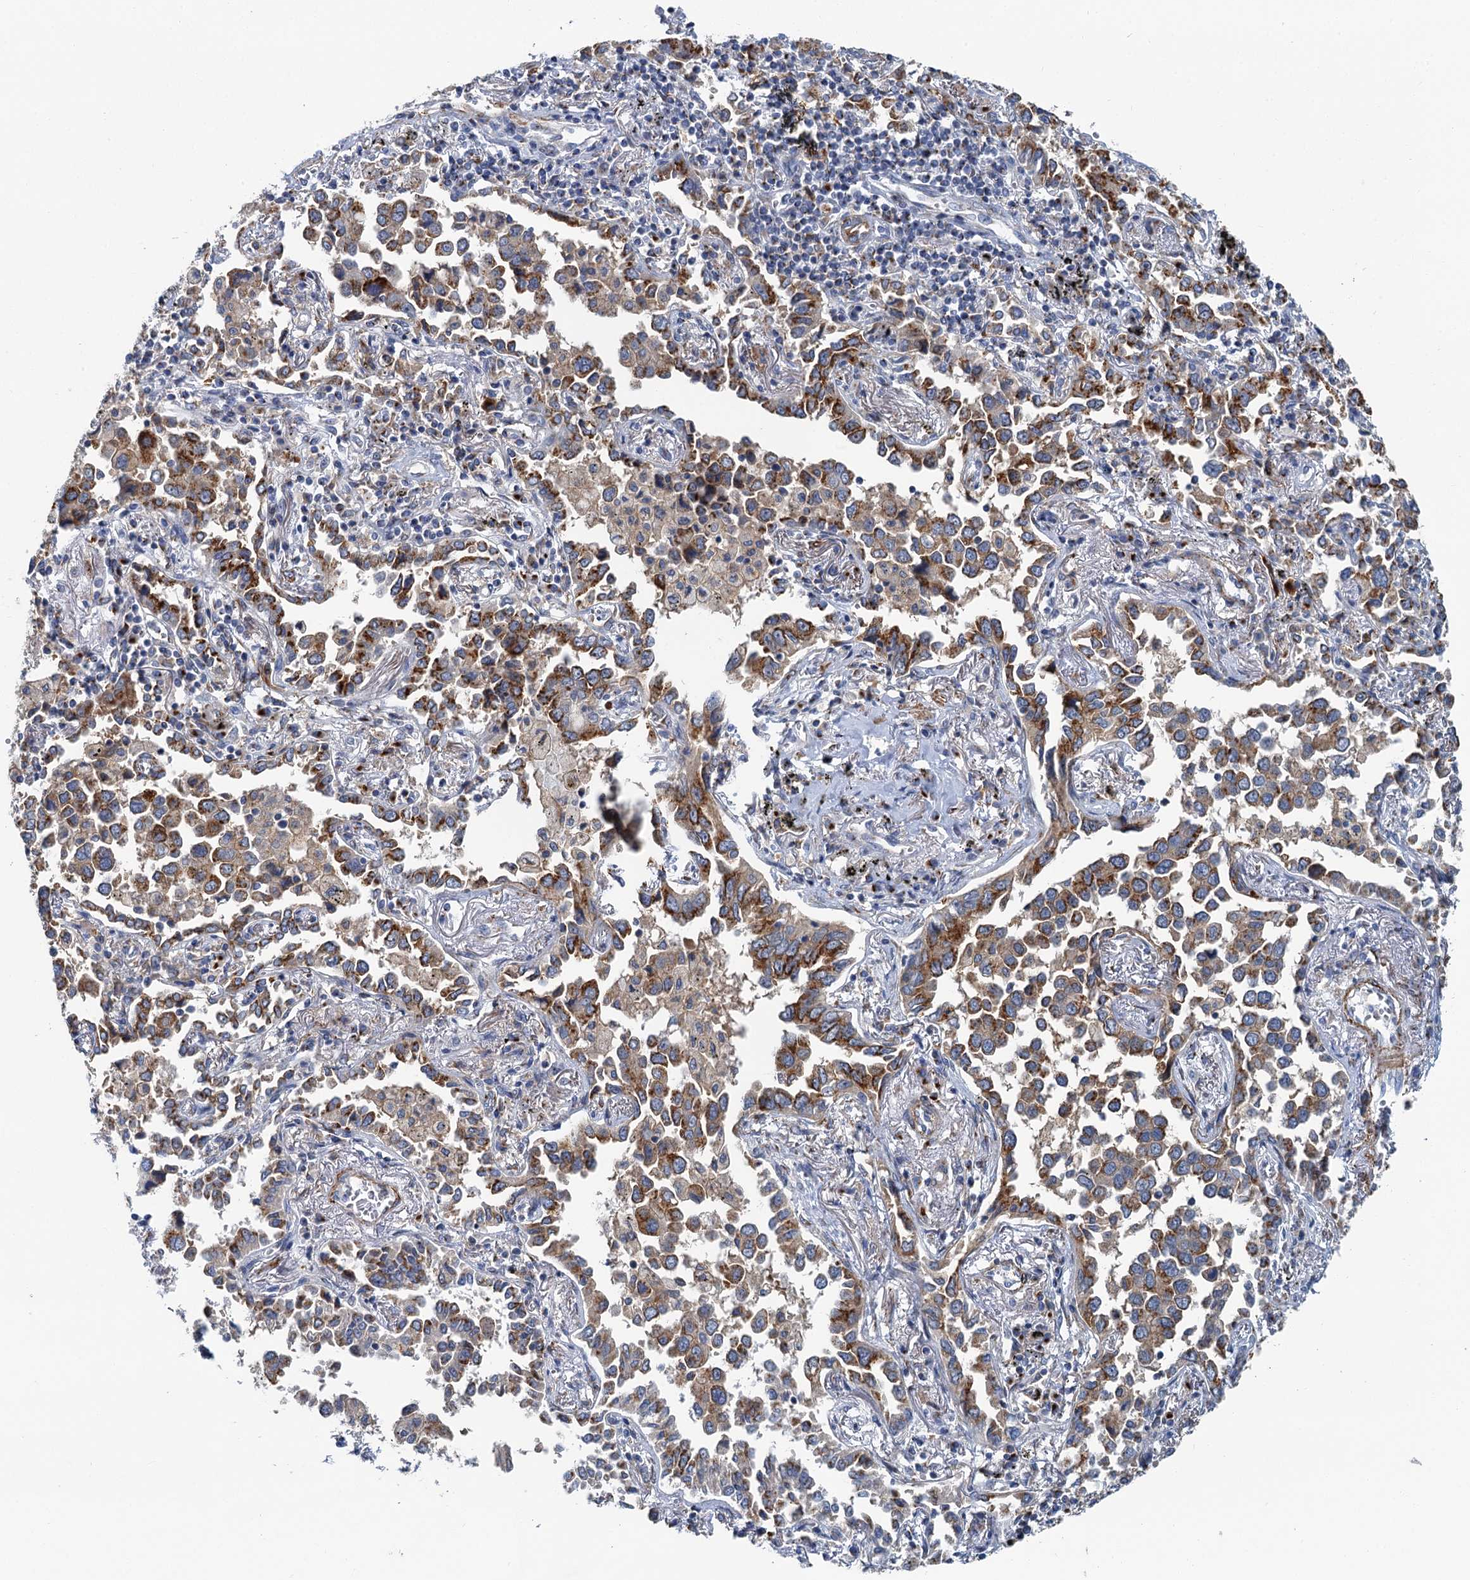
{"staining": {"intensity": "moderate", "quantity": ">75%", "location": "cytoplasmic/membranous"}, "tissue": "lung cancer", "cell_type": "Tumor cells", "image_type": "cancer", "snomed": [{"axis": "morphology", "description": "Adenocarcinoma, NOS"}, {"axis": "topography", "description": "Lung"}], "caption": "Tumor cells demonstrate medium levels of moderate cytoplasmic/membranous positivity in approximately >75% of cells in human lung adenocarcinoma.", "gene": "BET1L", "patient": {"sex": "male", "age": 67}}